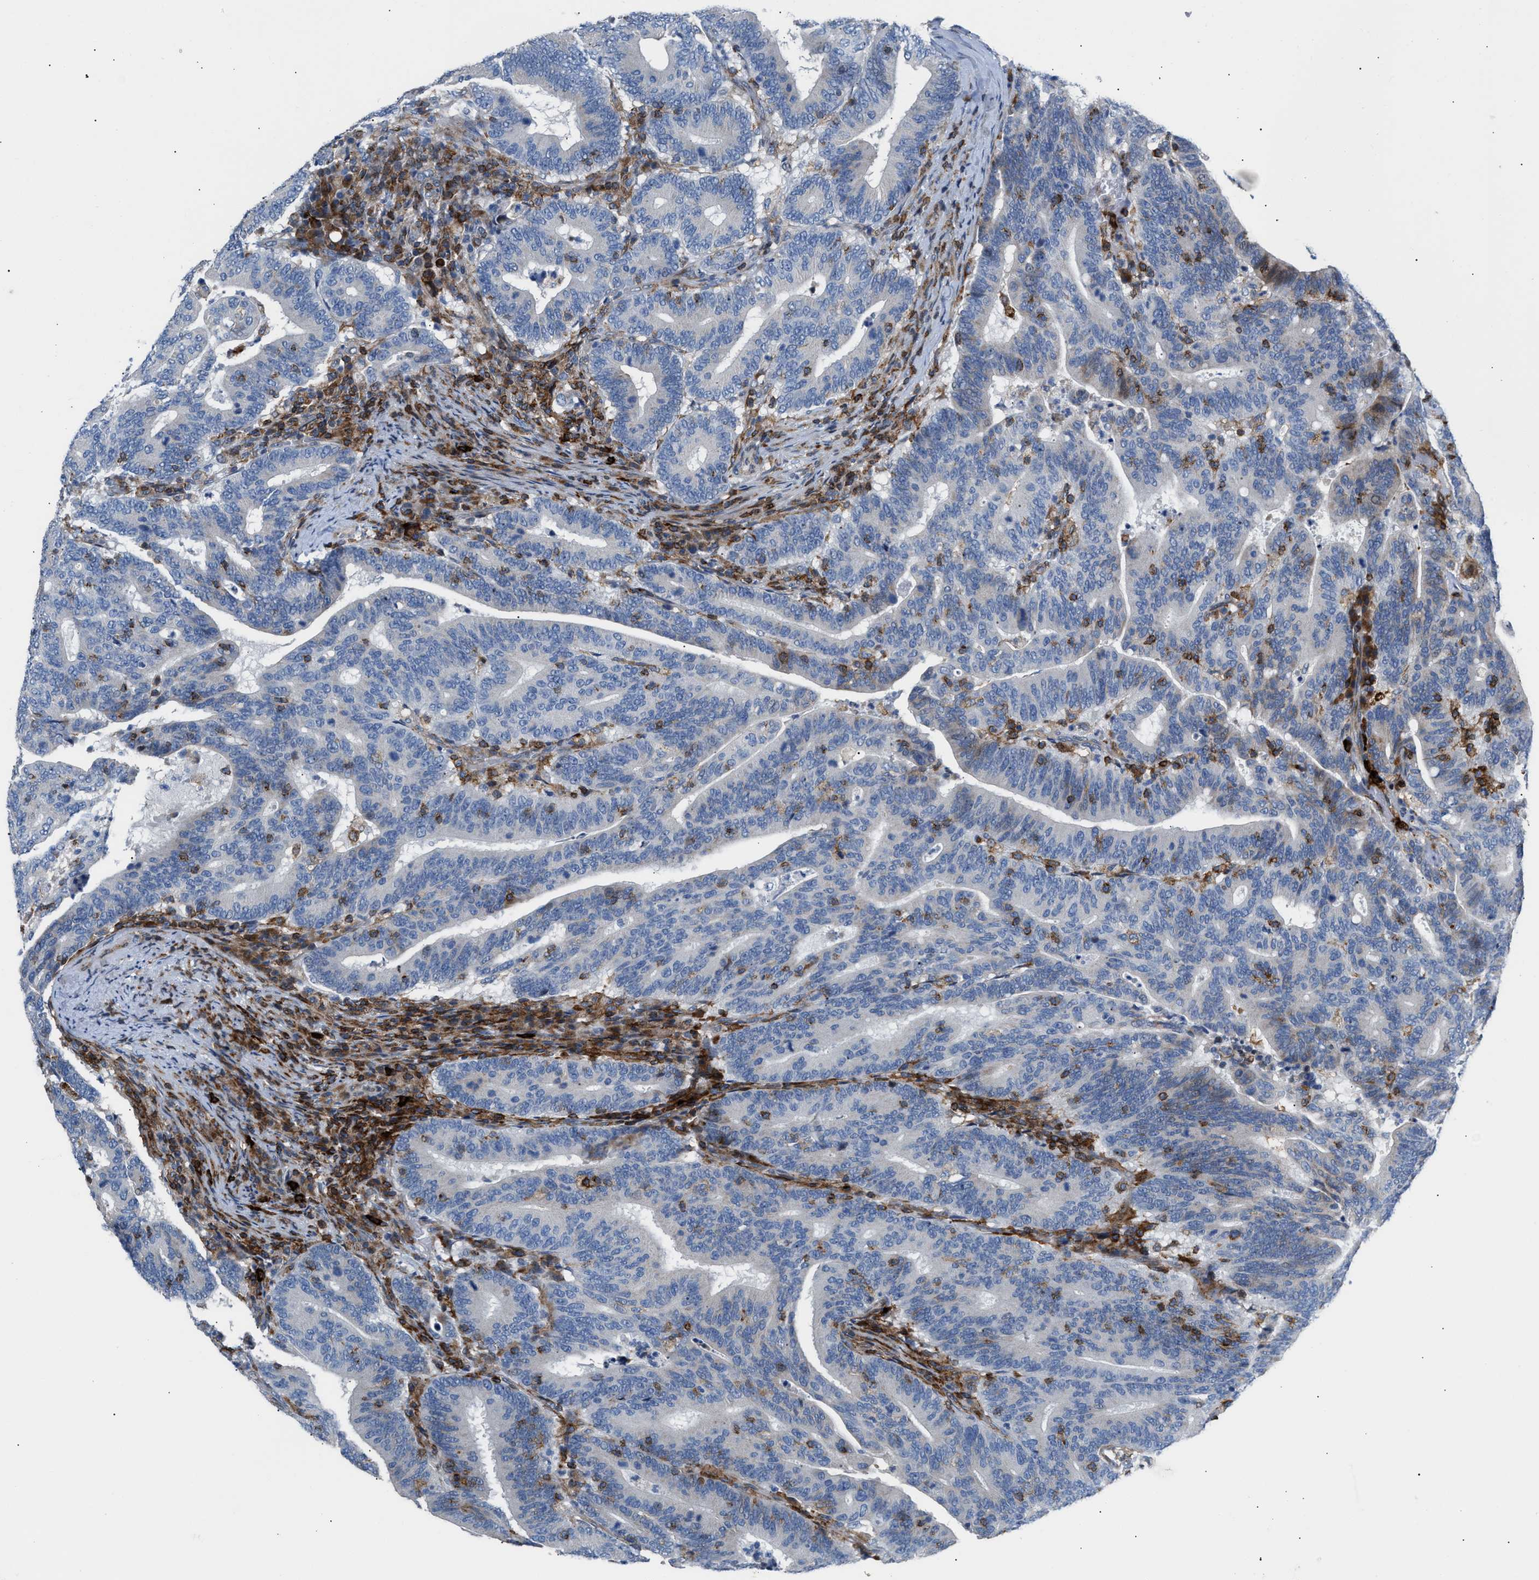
{"staining": {"intensity": "moderate", "quantity": "<25%", "location": "cytoplasmic/membranous"}, "tissue": "colorectal cancer", "cell_type": "Tumor cells", "image_type": "cancer", "snomed": [{"axis": "morphology", "description": "Adenocarcinoma, NOS"}, {"axis": "topography", "description": "Colon"}], "caption": "A brown stain shows moderate cytoplasmic/membranous staining of a protein in human adenocarcinoma (colorectal) tumor cells.", "gene": "ATP9A", "patient": {"sex": "female", "age": 66}}